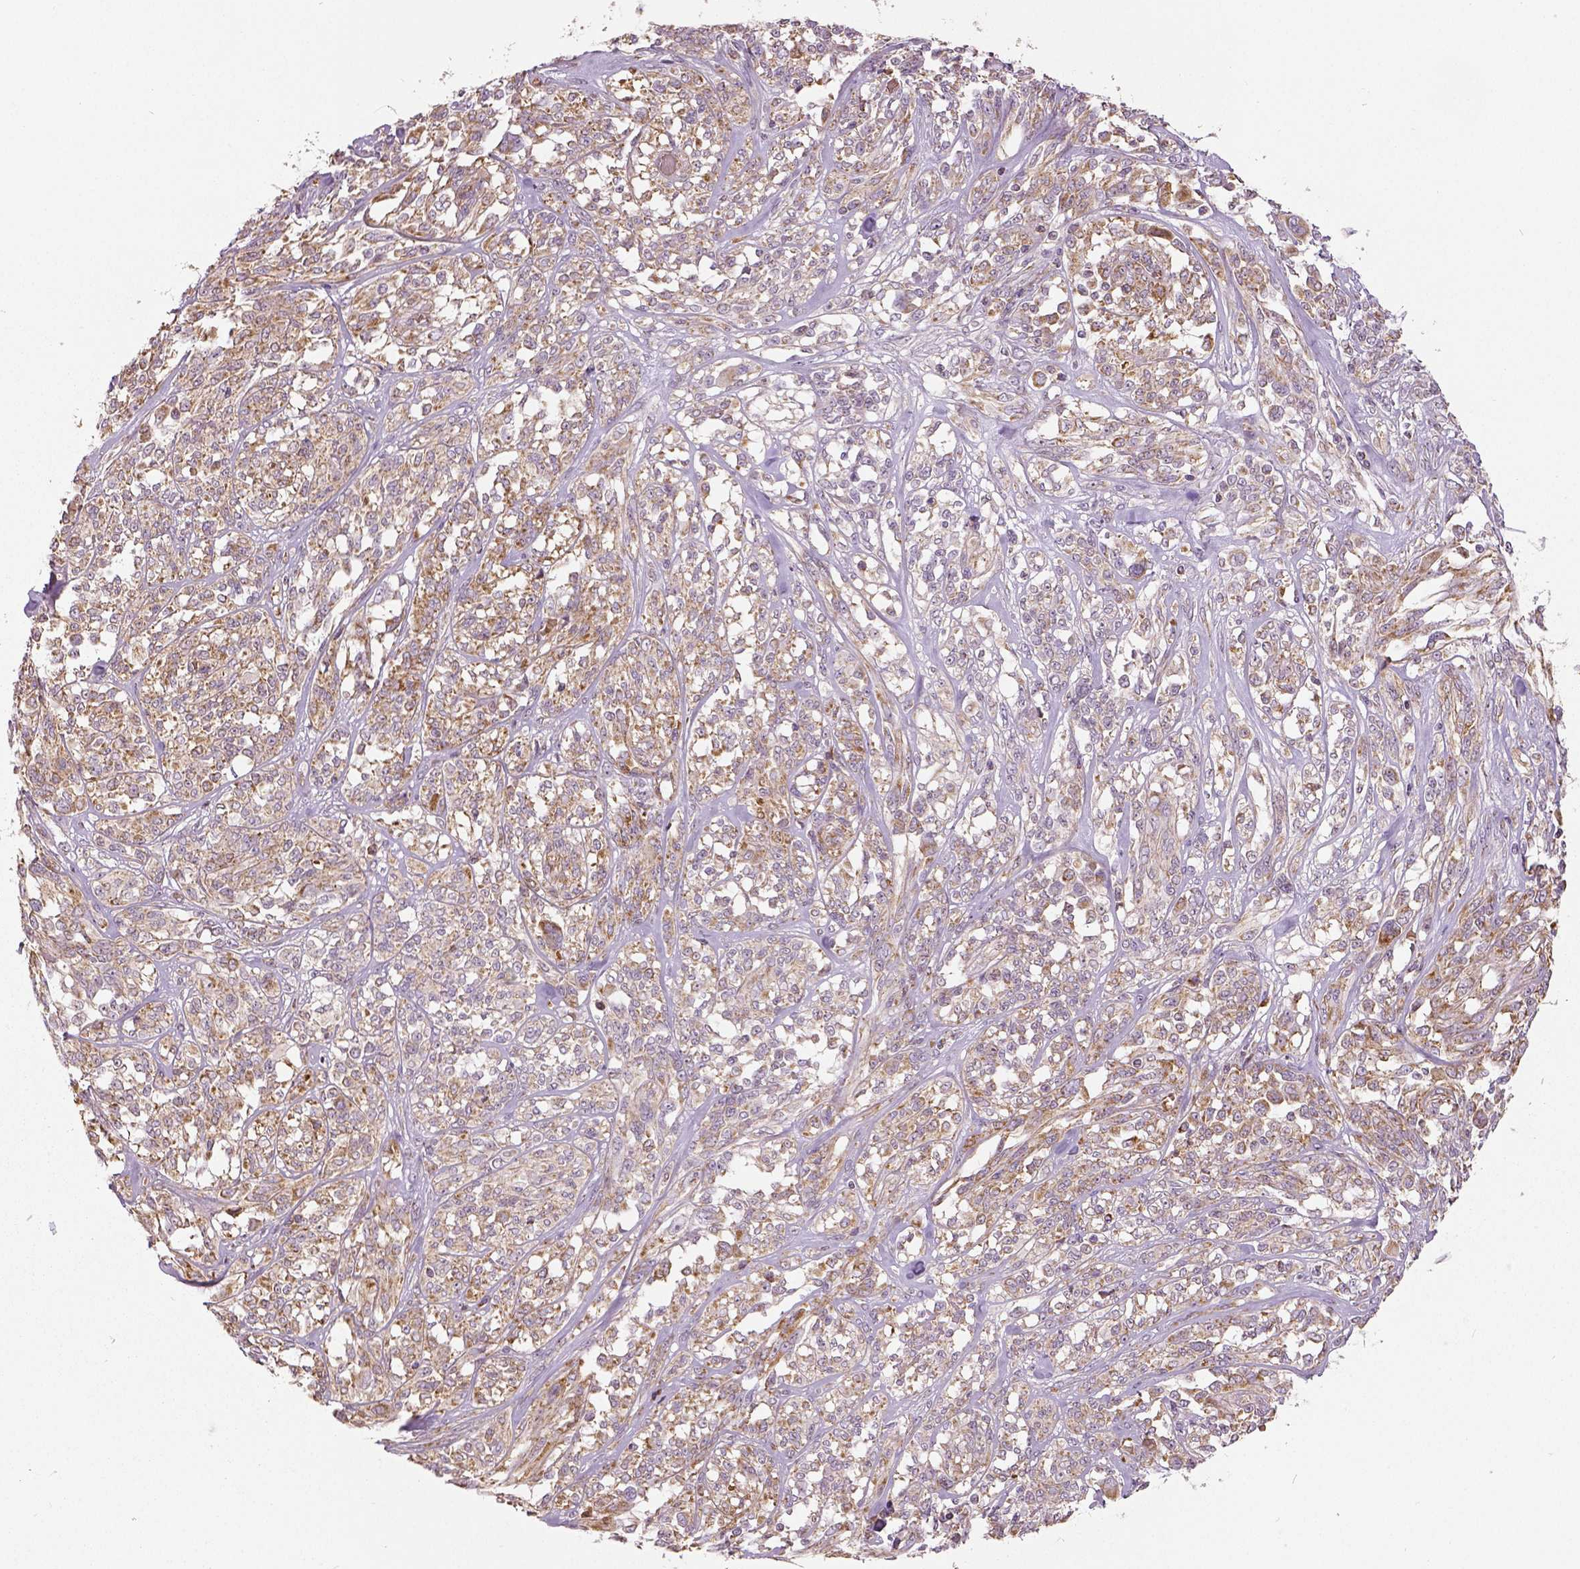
{"staining": {"intensity": "moderate", "quantity": ">75%", "location": "cytoplasmic/membranous"}, "tissue": "melanoma", "cell_type": "Tumor cells", "image_type": "cancer", "snomed": [{"axis": "morphology", "description": "Malignant melanoma, NOS"}, {"axis": "topography", "description": "Skin"}], "caption": "Brown immunohistochemical staining in human malignant melanoma shows moderate cytoplasmic/membranous staining in approximately >75% of tumor cells.", "gene": "PGAM5", "patient": {"sex": "female", "age": 91}}